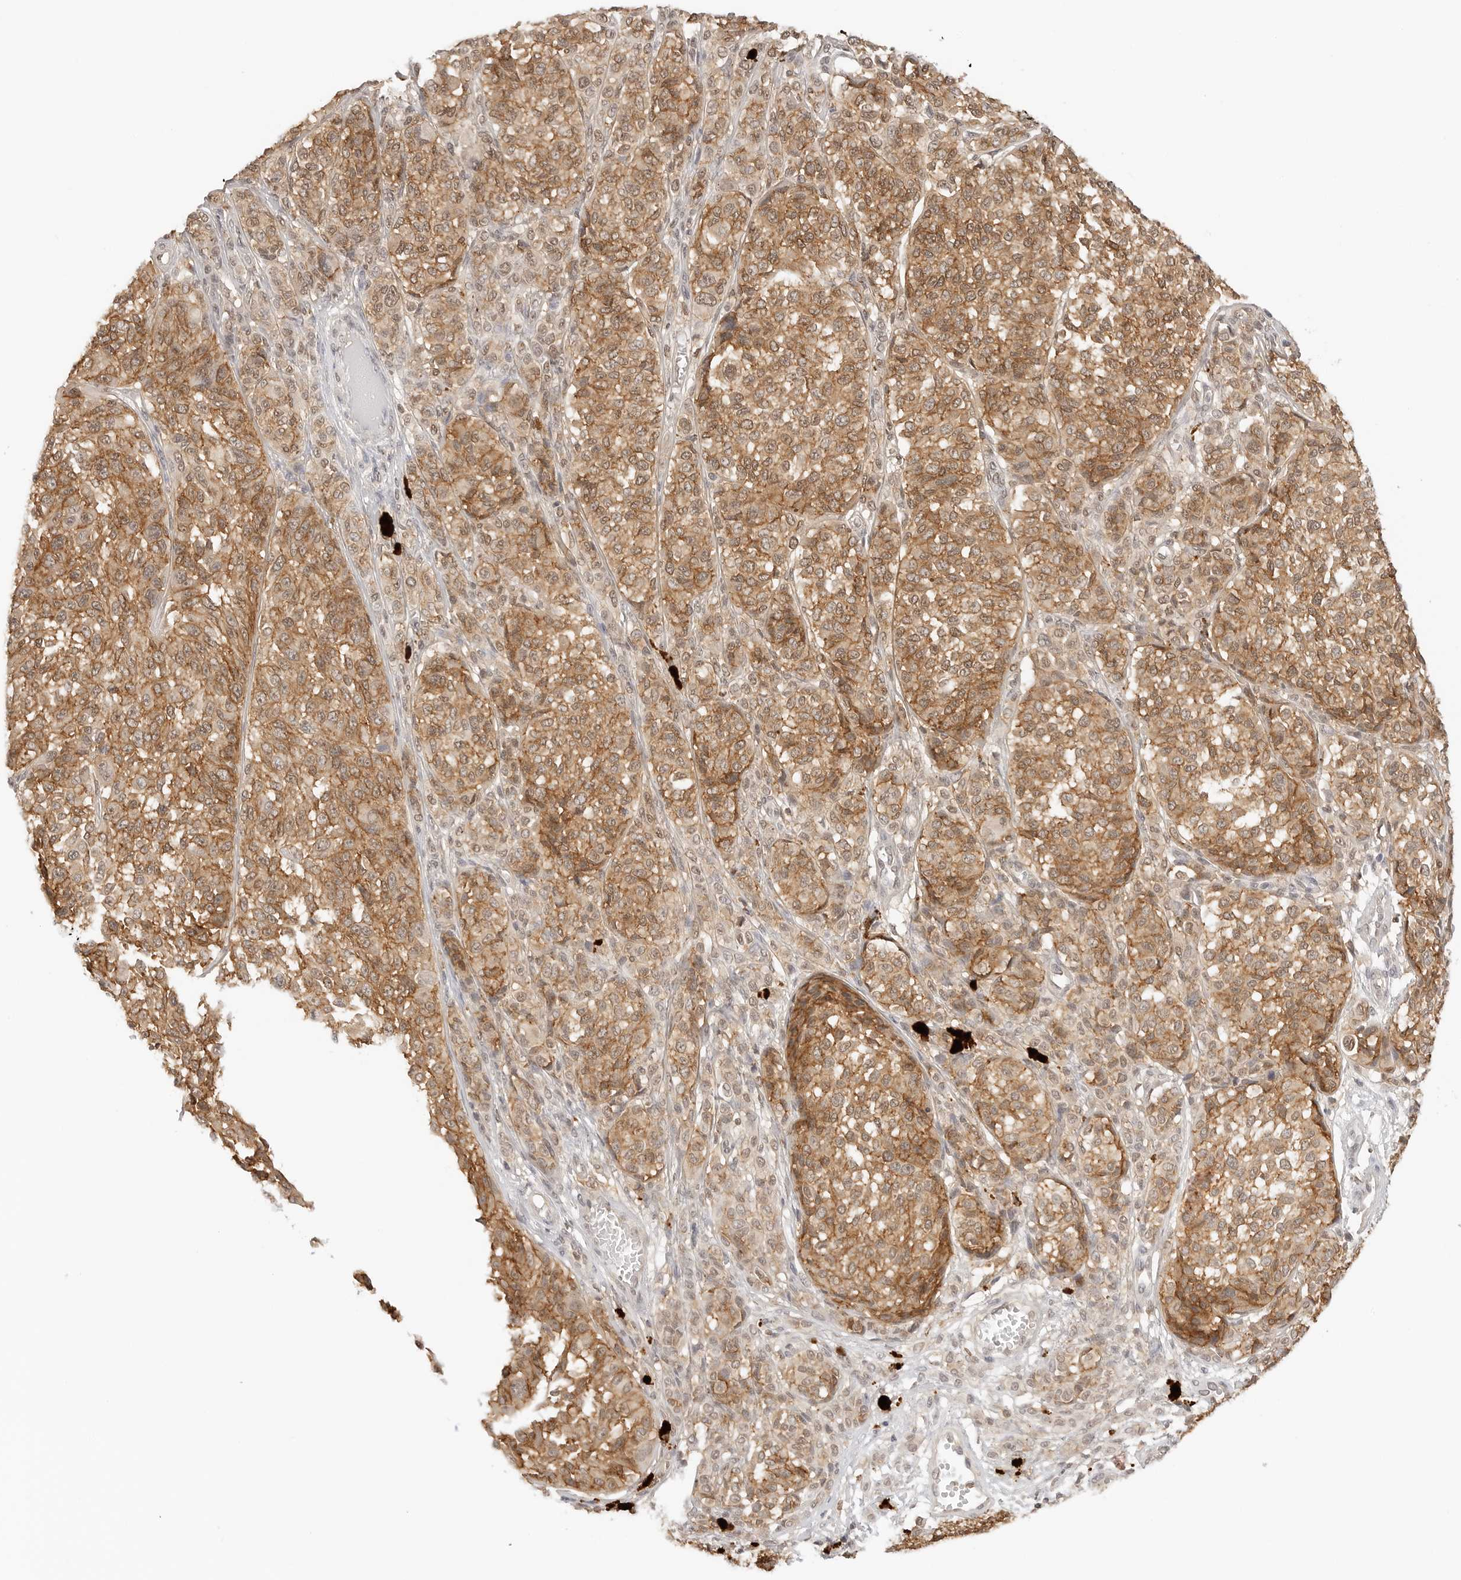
{"staining": {"intensity": "moderate", "quantity": ">75%", "location": "cytoplasmic/membranous"}, "tissue": "melanoma", "cell_type": "Tumor cells", "image_type": "cancer", "snomed": [{"axis": "morphology", "description": "Malignant melanoma, NOS"}, {"axis": "topography", "description": "Skin"}], "caption": "A micrograph of melanoma stained for a protein exhibits moderate cytoplasmic/membranous brown staining in tumor cells.", "gene": "EPHA1", "patient": {"sex": "male", "age": 83}}